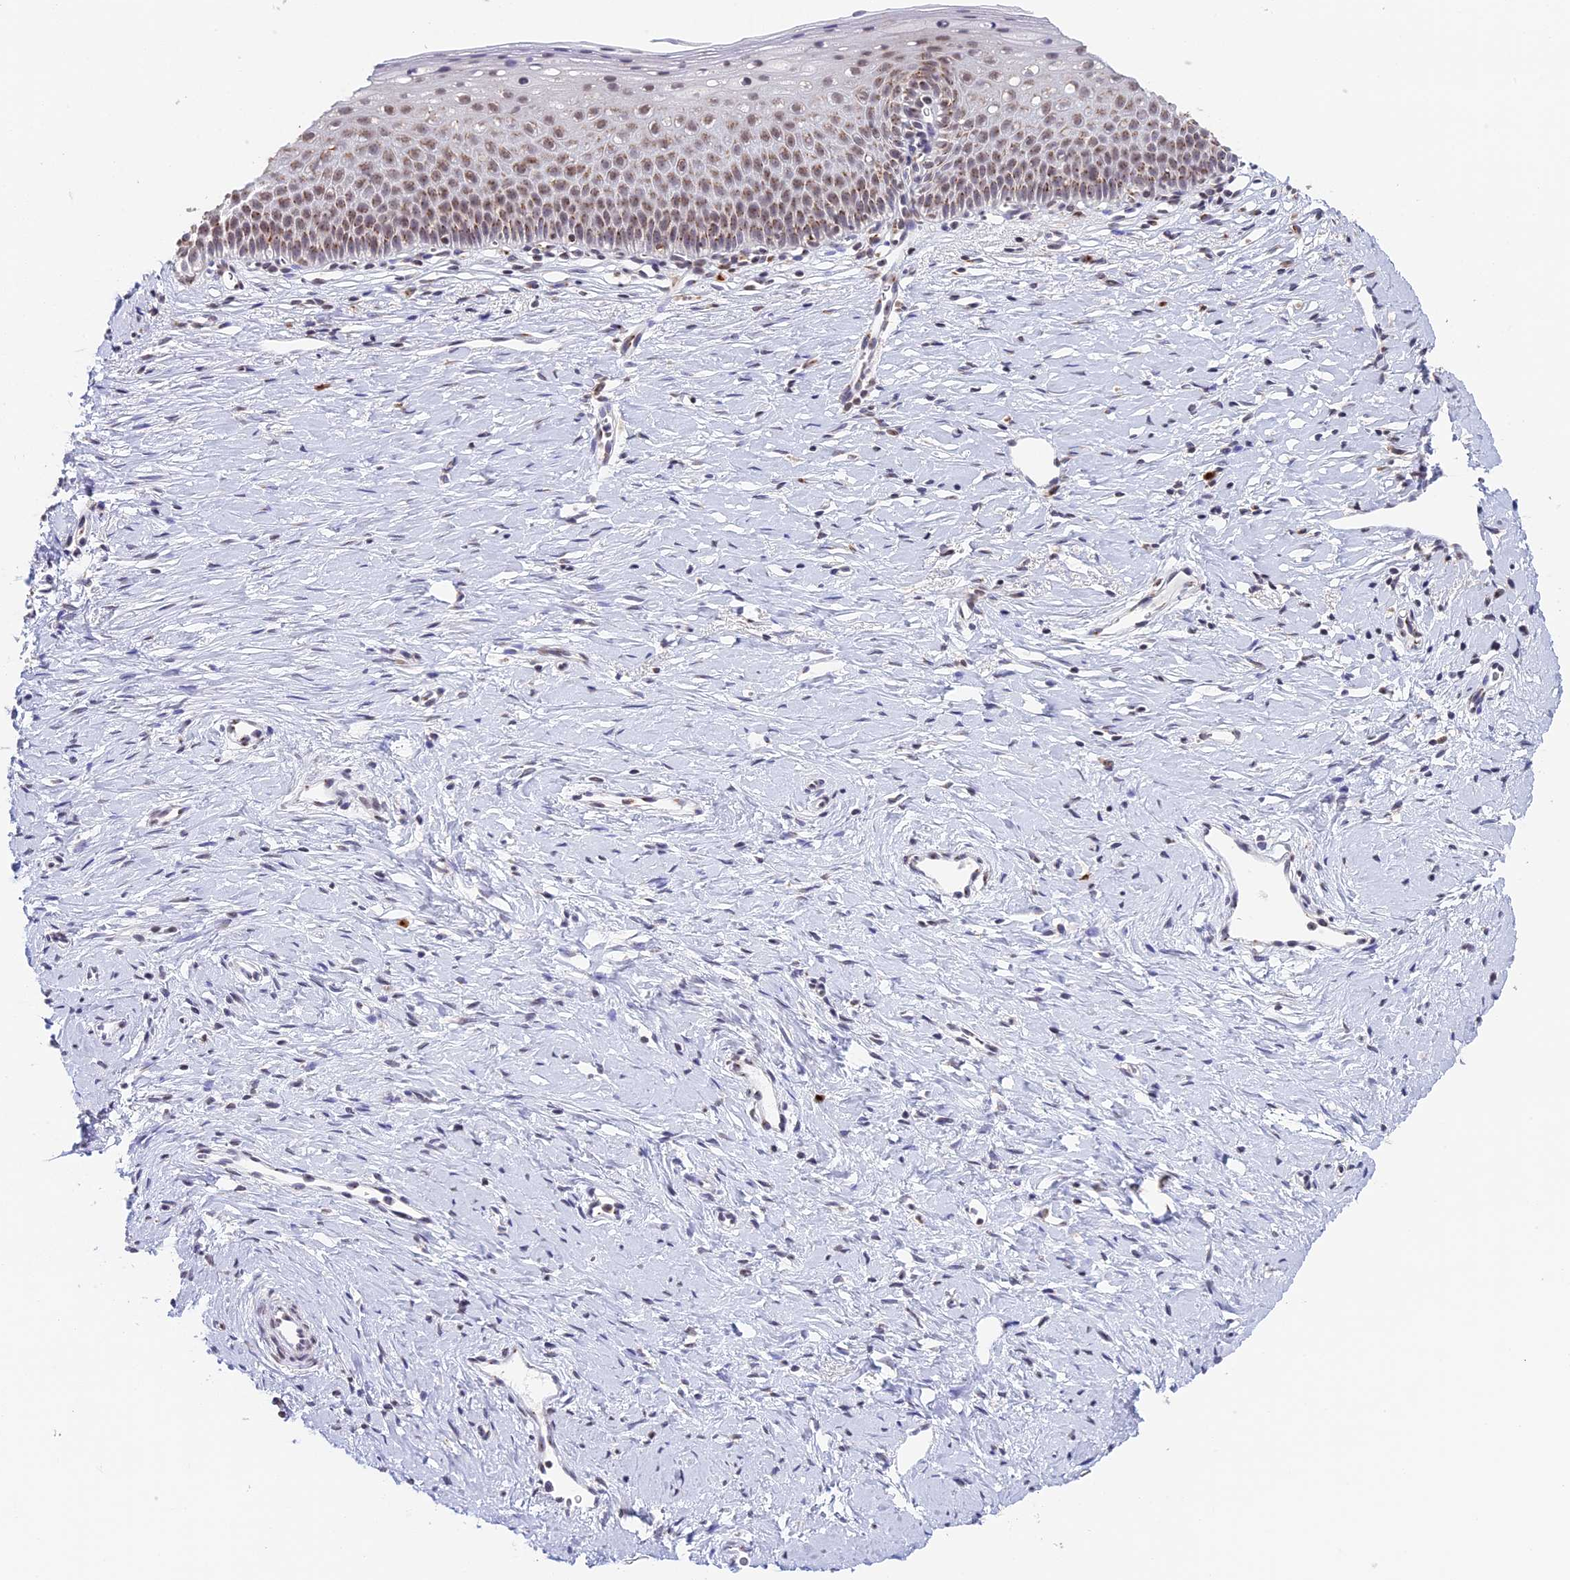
{"staining": {"intensity": "moderate", "quantity": ">75%", "location": "cytoplasmic/membranous,nuclear"}, "tissue": "cervix", "cell_type": "Glandular cells", "image_type": "normal", "snomed": [{"axis": "morphology", "description": "Normal tissue, NOS"}, {"axis": "topography", "description": "Cervix"}], "caption": "Immunohistochemical staining of benign cervix reveals >75% levels of moderate cytoplasmic/membranous,nuclear protein staining in approximately >75% of glandular cells.", "gene": "HEATR5B", "patient": {"sex": "female", "age": 36}}